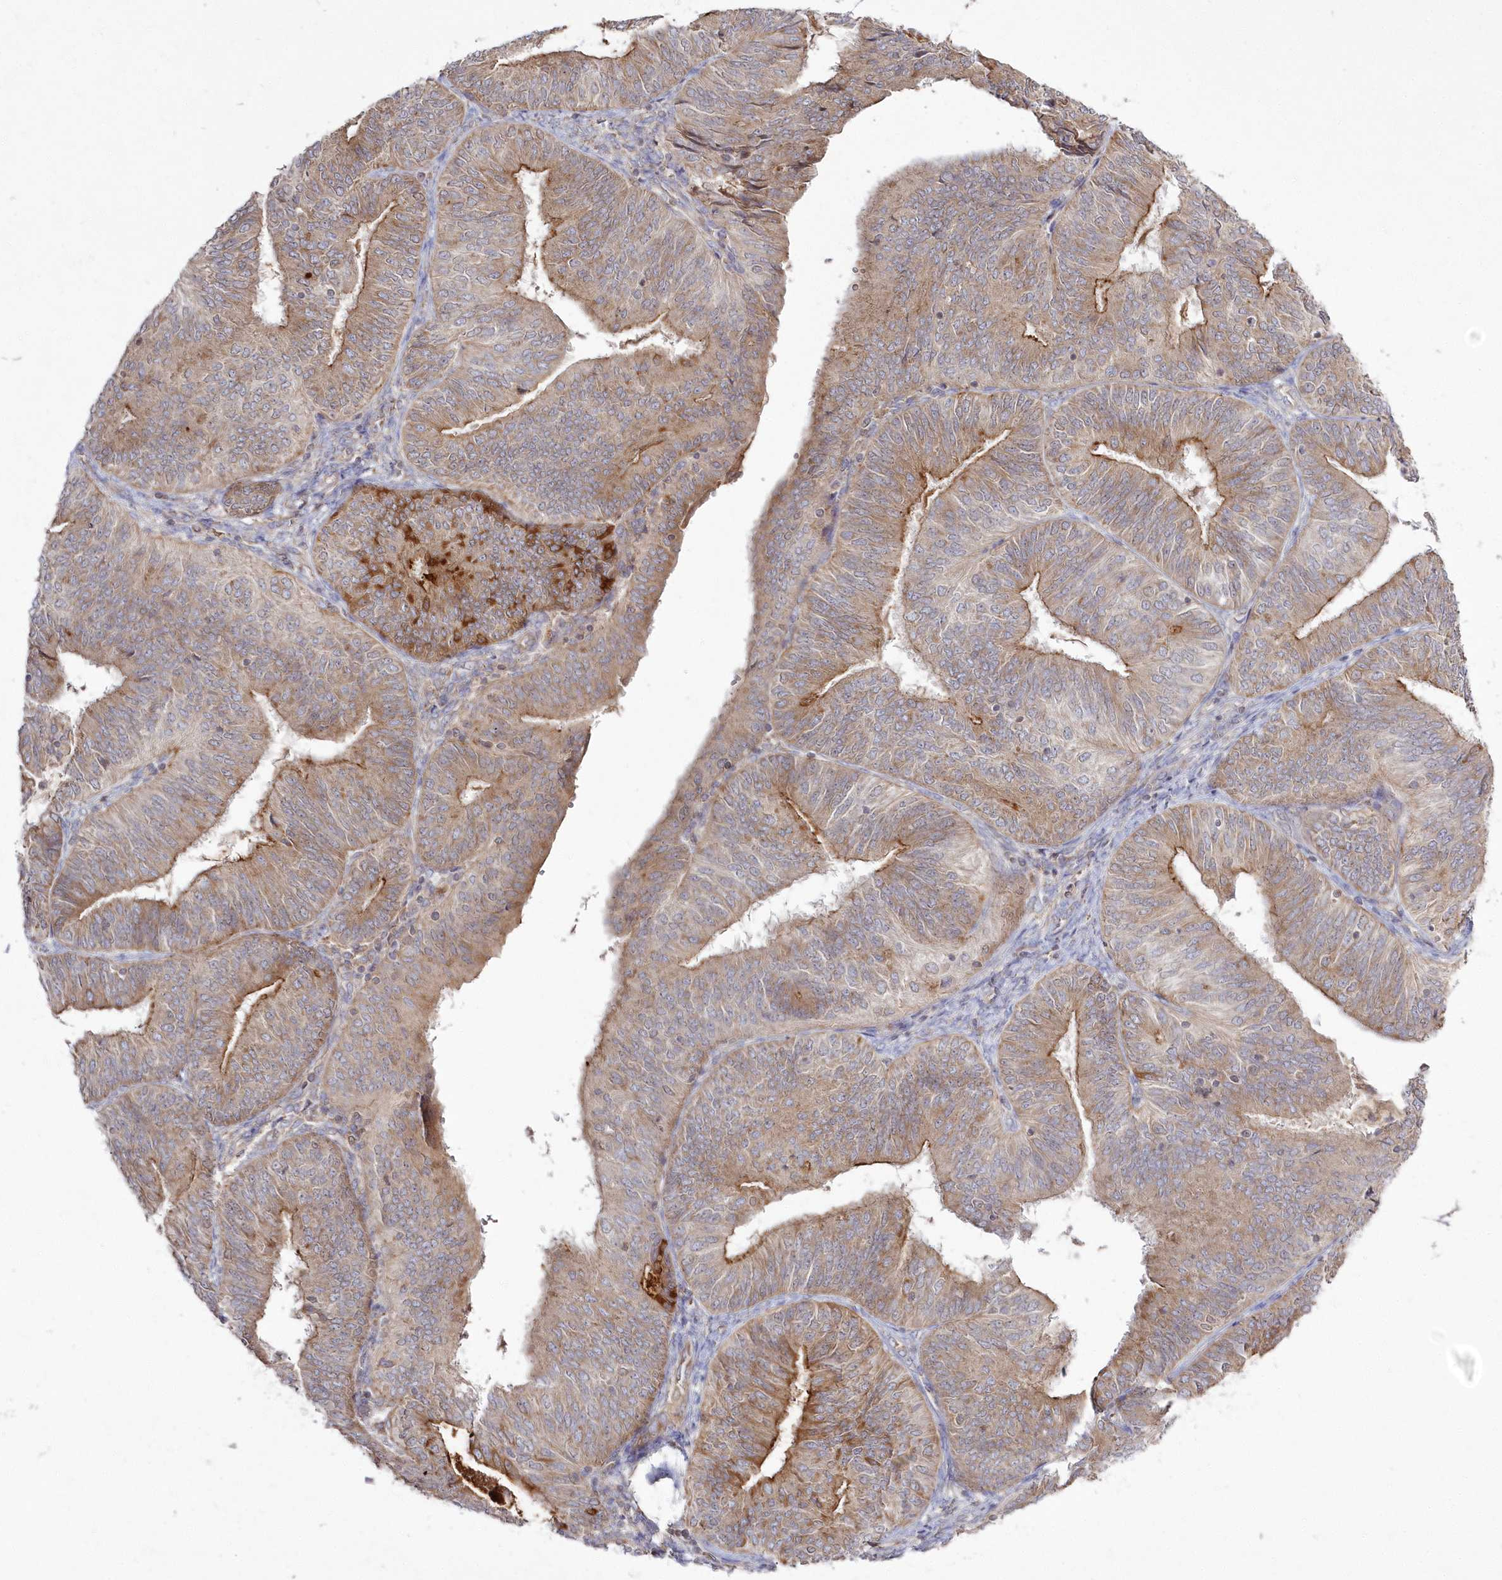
{"staining": {"intensity": "moderate", "quantity": ">75%", "location": "cytoplasmic/membranous"}, "tissue": "endometrial cancer", "cell_type": "Tumor cells", "image_type": "cancer", "snomed": [{"axis": "morphology", "description": "Adenocarcinoma, NOS"}, {"axis": "topography", "description": "Endometrium"}], "caption": "Protein expression analysis of endometrial cancer (adenocarcinoma) shows moderate cytoplasmic/membranous positivity in approximately >75% of tumor cells. (Brightfield microscopy of DAB IHC at high magnification).", "gene": "ARSB", "patient": {"sex": "female", "age": 58}}